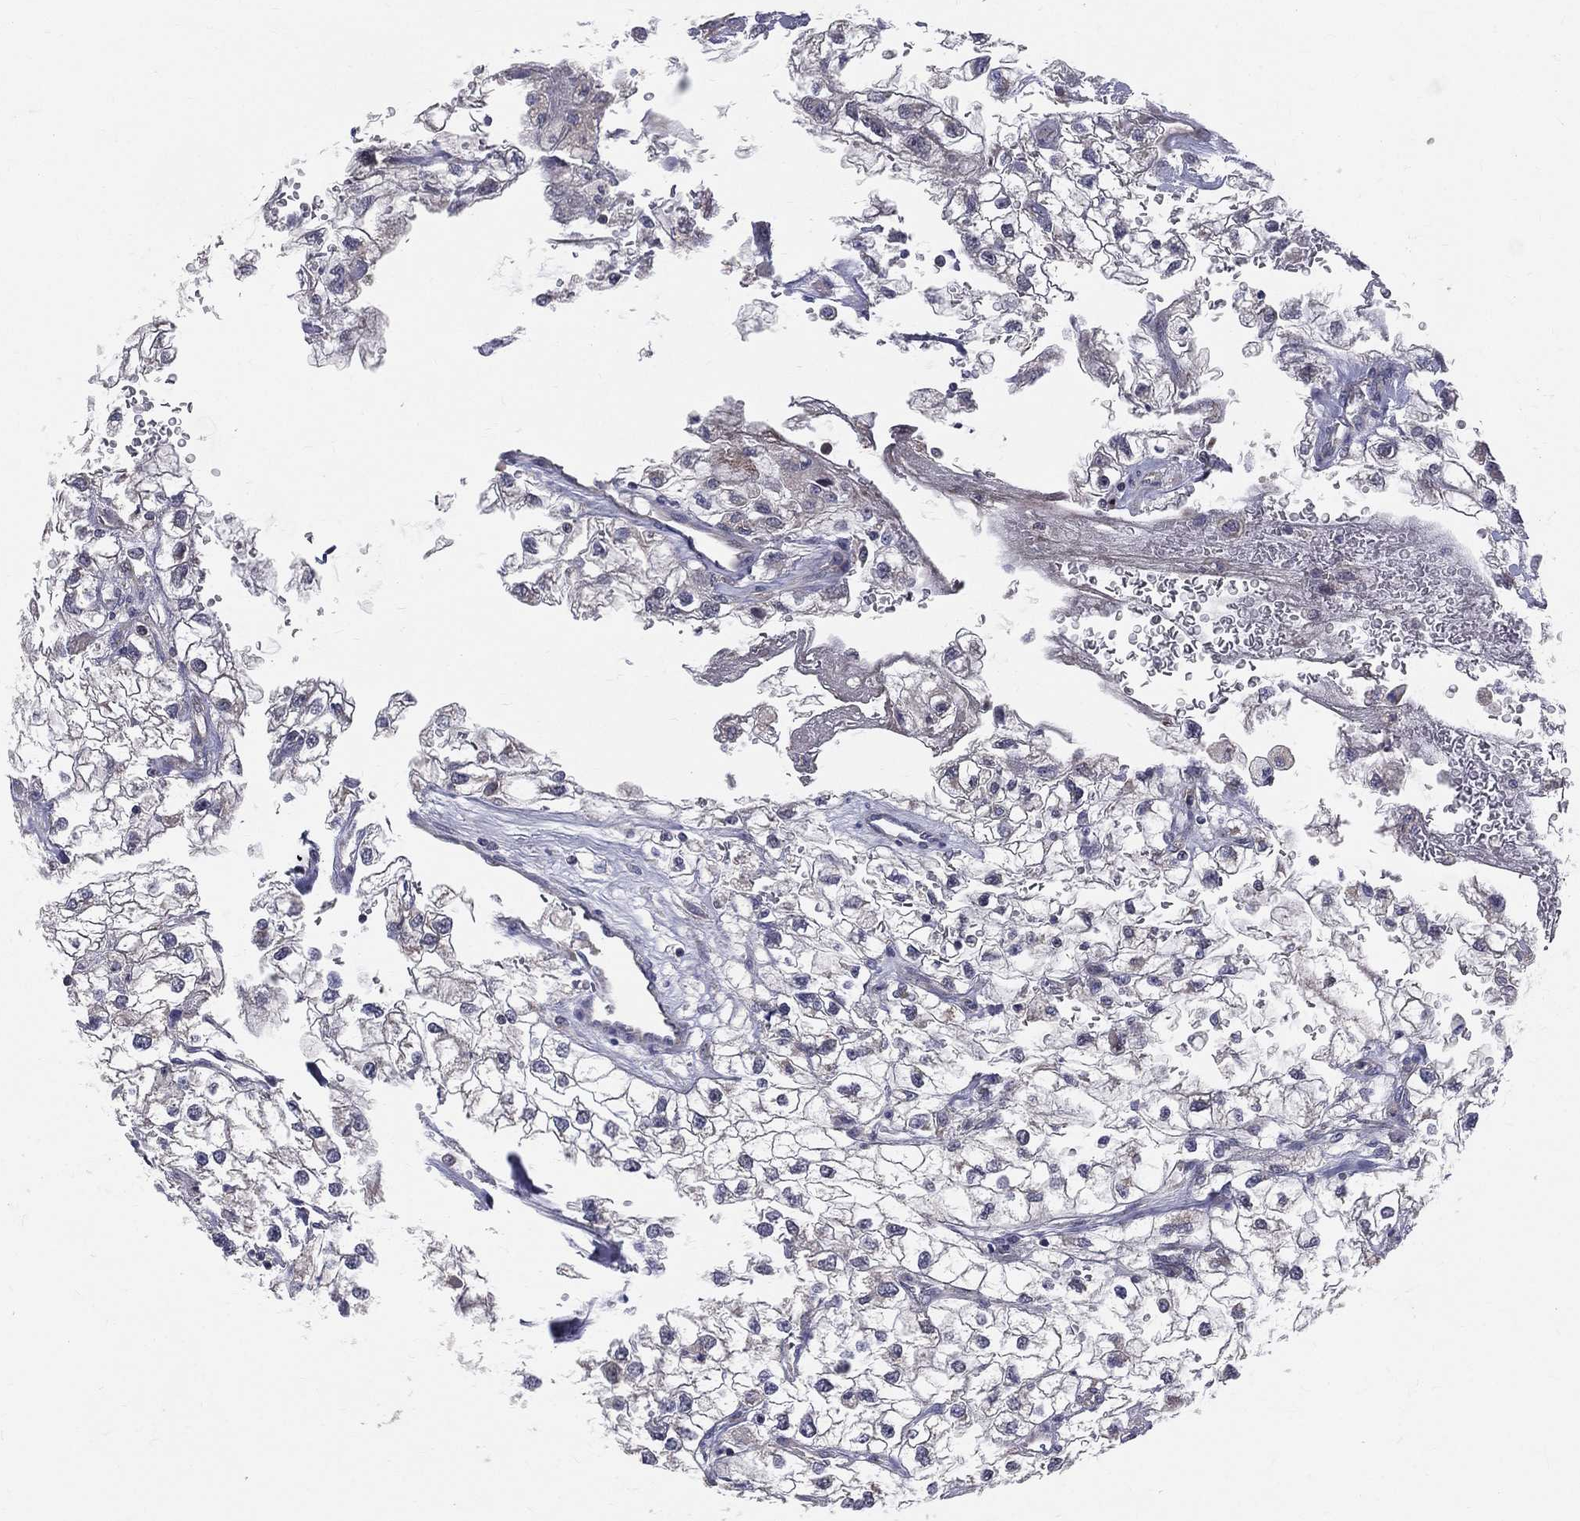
{"staining": {"intensity": "negative", "quantity": "none", "location": "none"}, "tissue": "renal cancer", "cell_type": "Tumor cells", "image_type": "cancer", "snomed": [{"axis": "morphology", "description": "Adenocarcinoma, NOS"}, {"axis": "topography", "description": "Kidney"}], "caption": "The micrograph displays no staining of tumor cells in renal cancer. The staining is performed using DAB (3,3'-diaminobenzidine) brown chromogen with nuclei counter-stained in using hematoxylin.", "gene": "POMZP3", "patient": {"sex": "male", "age": 59}}